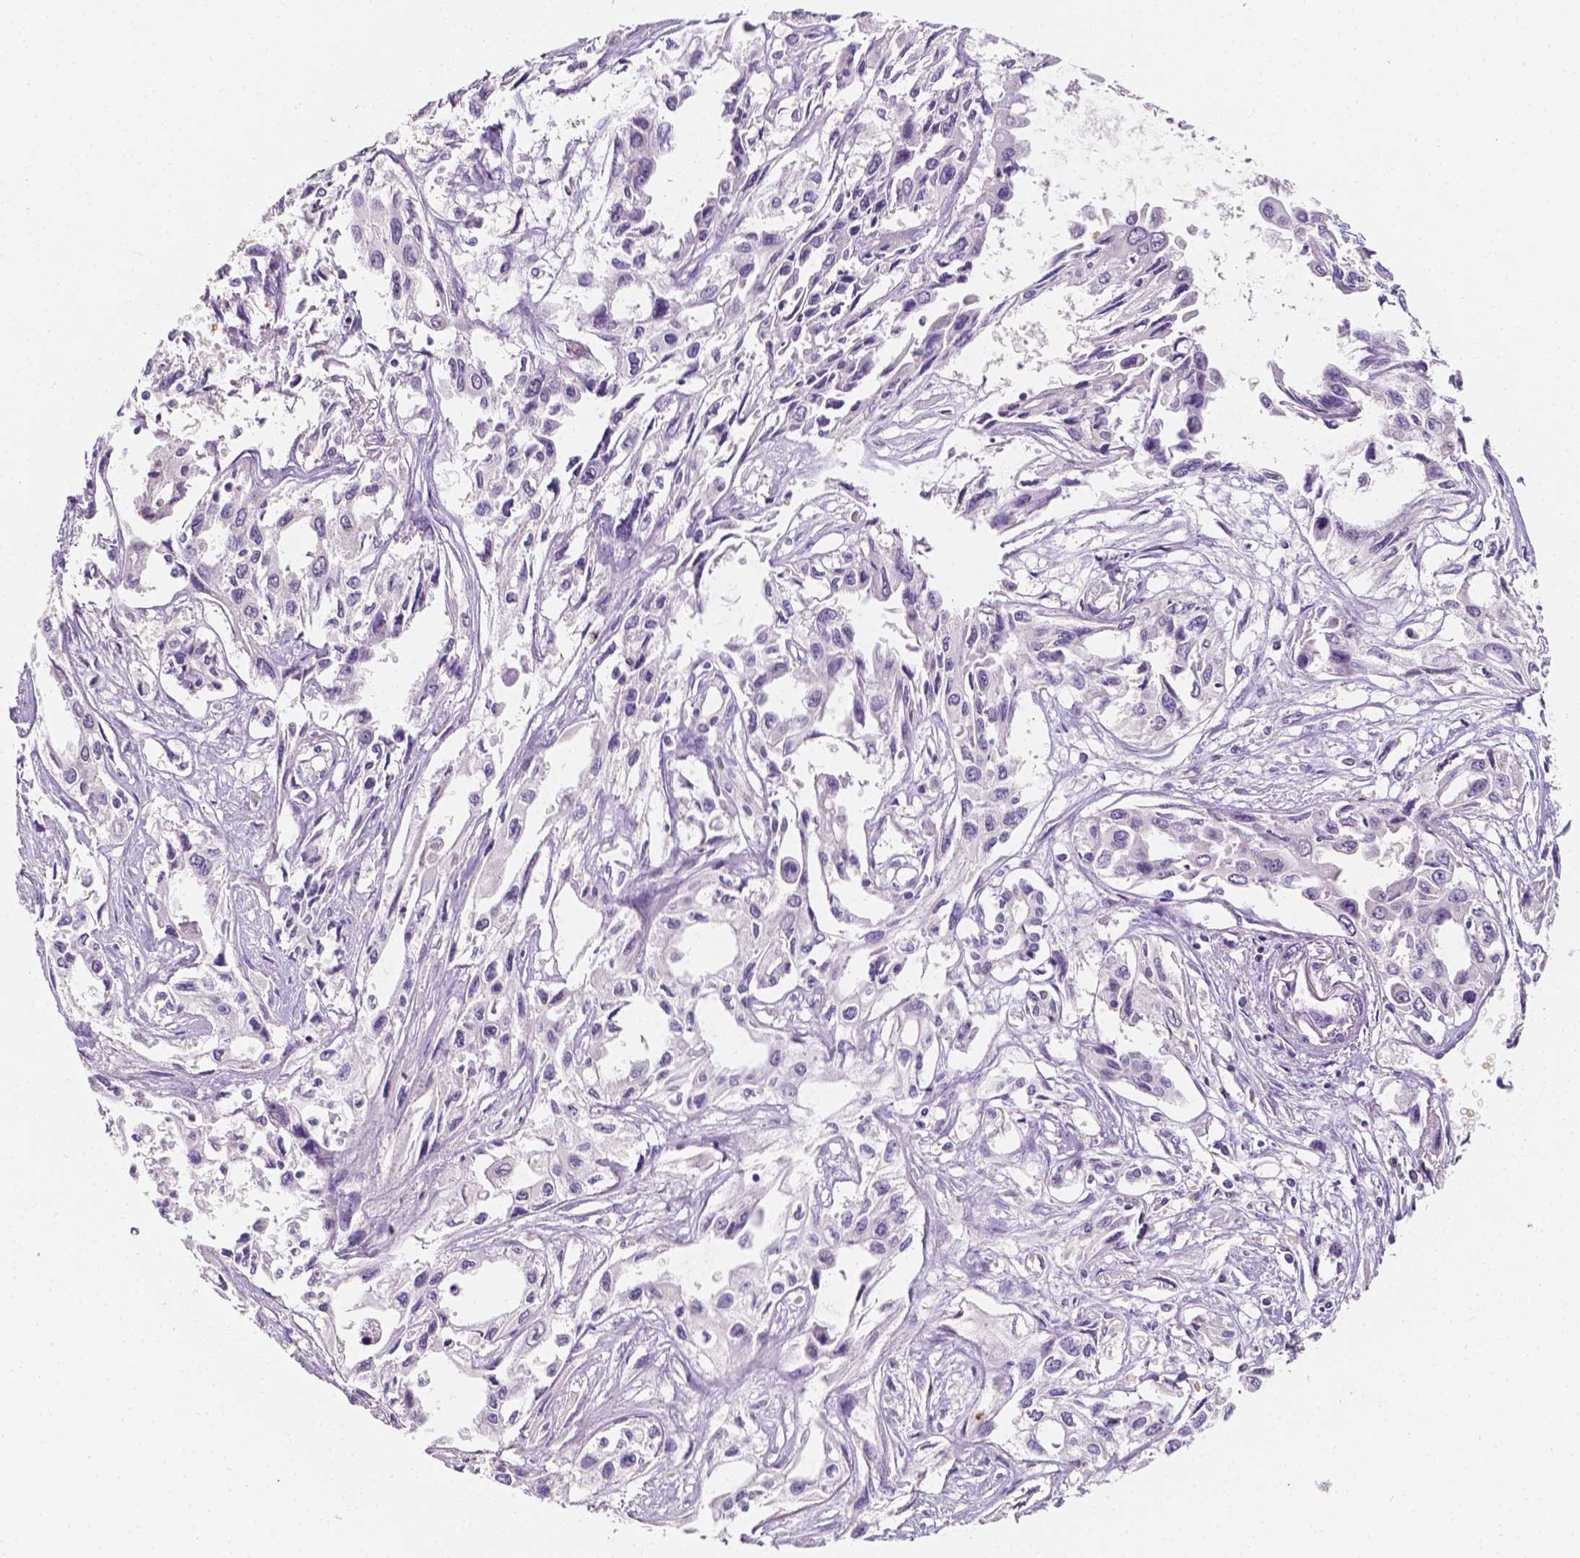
{"staining": {"intensity": "negative", "quantity": "none", "location": "none"}, "tissue": "pancreatic cancer", "cell_type": "Tumor cells", "image_type": "cancer", "snomed": [{"axis": "morphology", "description": "Adenocarcinoma, NOS"}, {"axis": "topography", "description": "Pancreas"}], "caption": "DAB immunohistochemical staining of human pancreatic cancer (adenocarcinoma) reveals no significant staining in tumor cells.", "gene": "TAL1", "patient": {"sex": "female", "age": 55}}